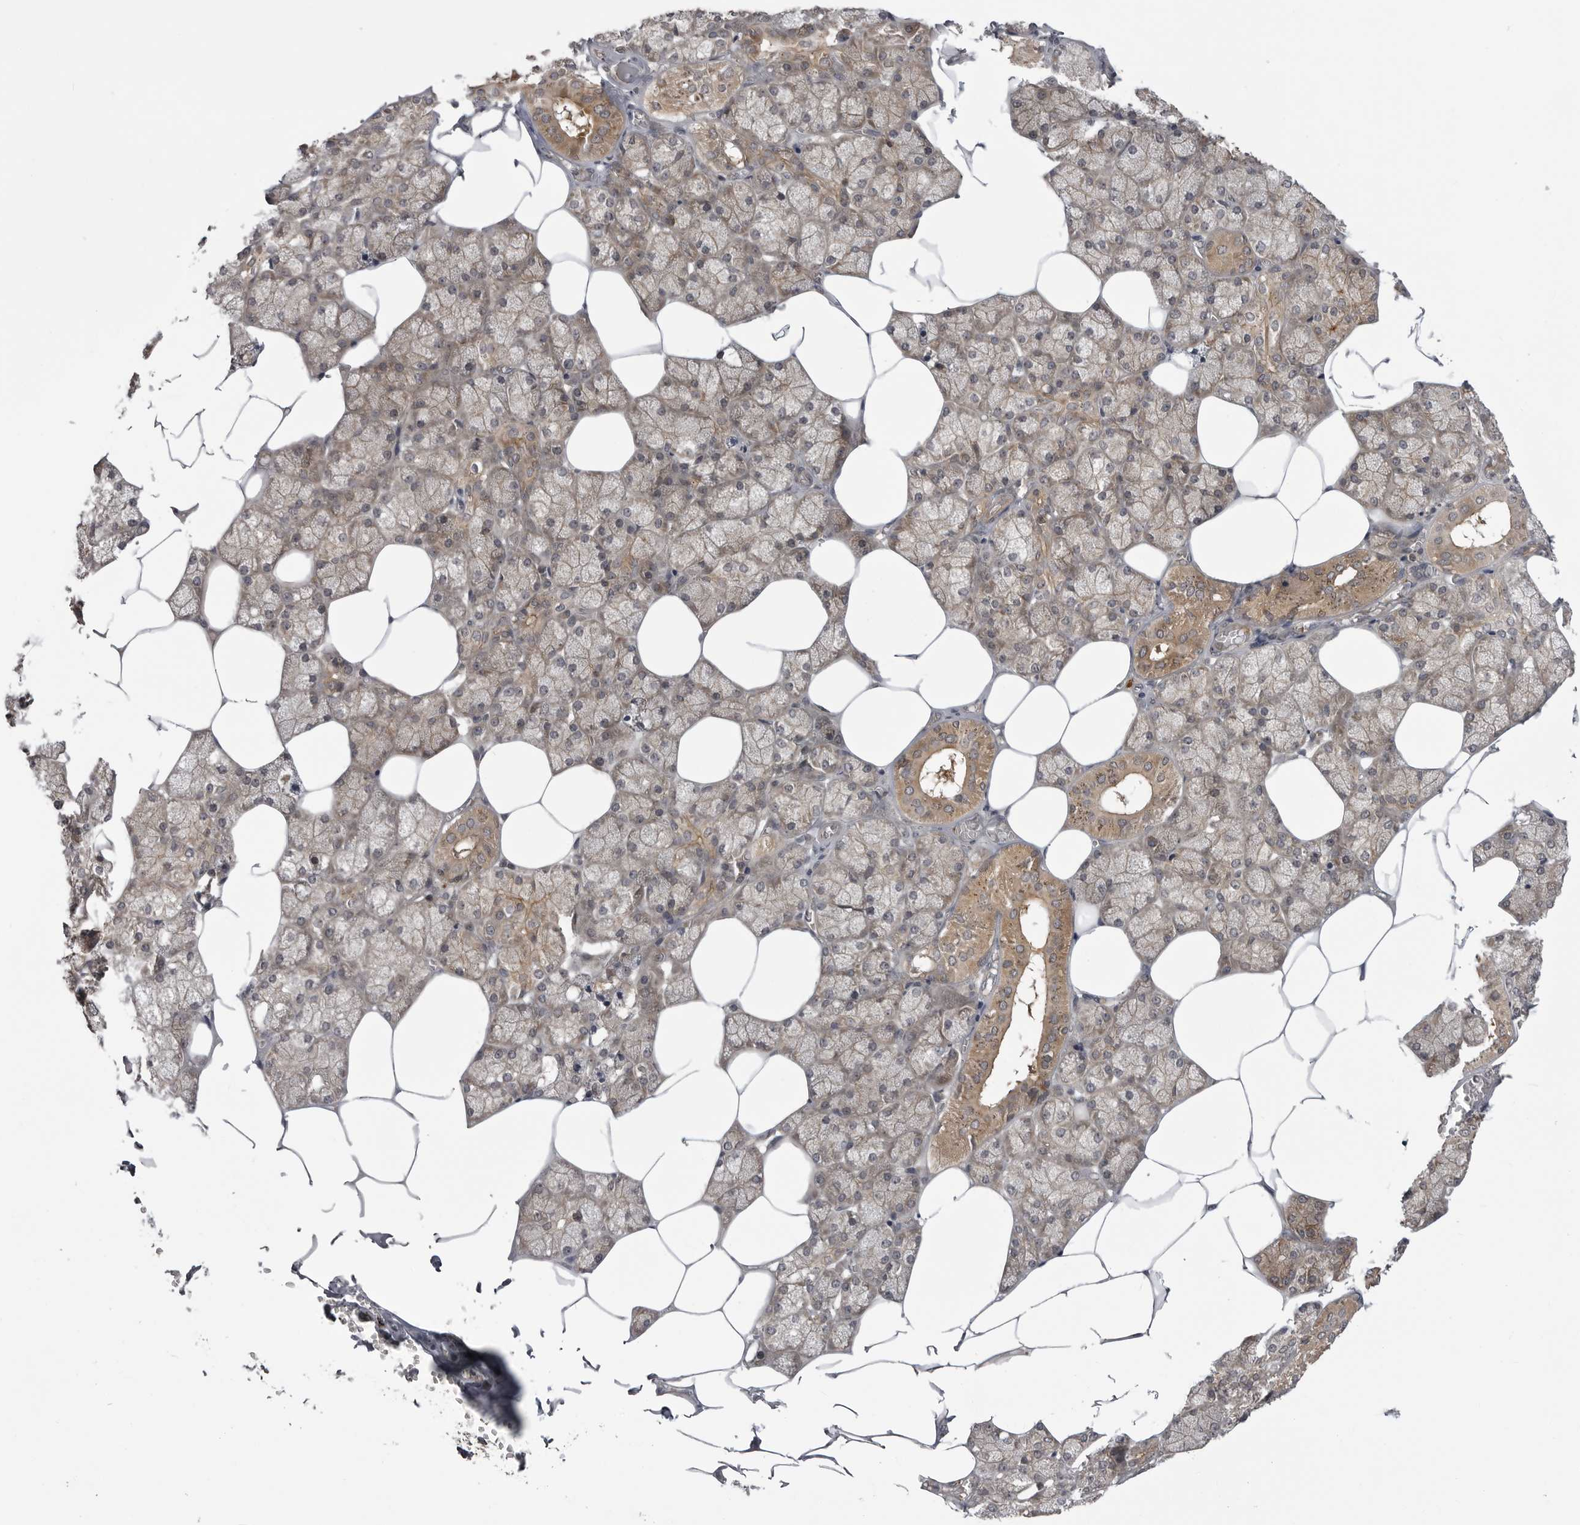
{"staining": {"intensity": "moderate", "quantity": "25%-75%", "location": "cytoplasmic/membranous"}, "tissue": "salivary gland", "cell_type": "Glandular cells", "image_type": "normal", "snomed": [{"axis": "morphology", "description": "Normal tissue, NOS"}, {"axis": "topography", "description": "Salivary gland"}], "caption": "Immunohistochemistry image of normal salivary gland stained for a protein (brown), which shows medium levels of moderate cytoplasmic/membranous positivity in about 25%-75% of glandular cells.", "gene": "STK24", "patient": {"sex": "male", "age": 62}}